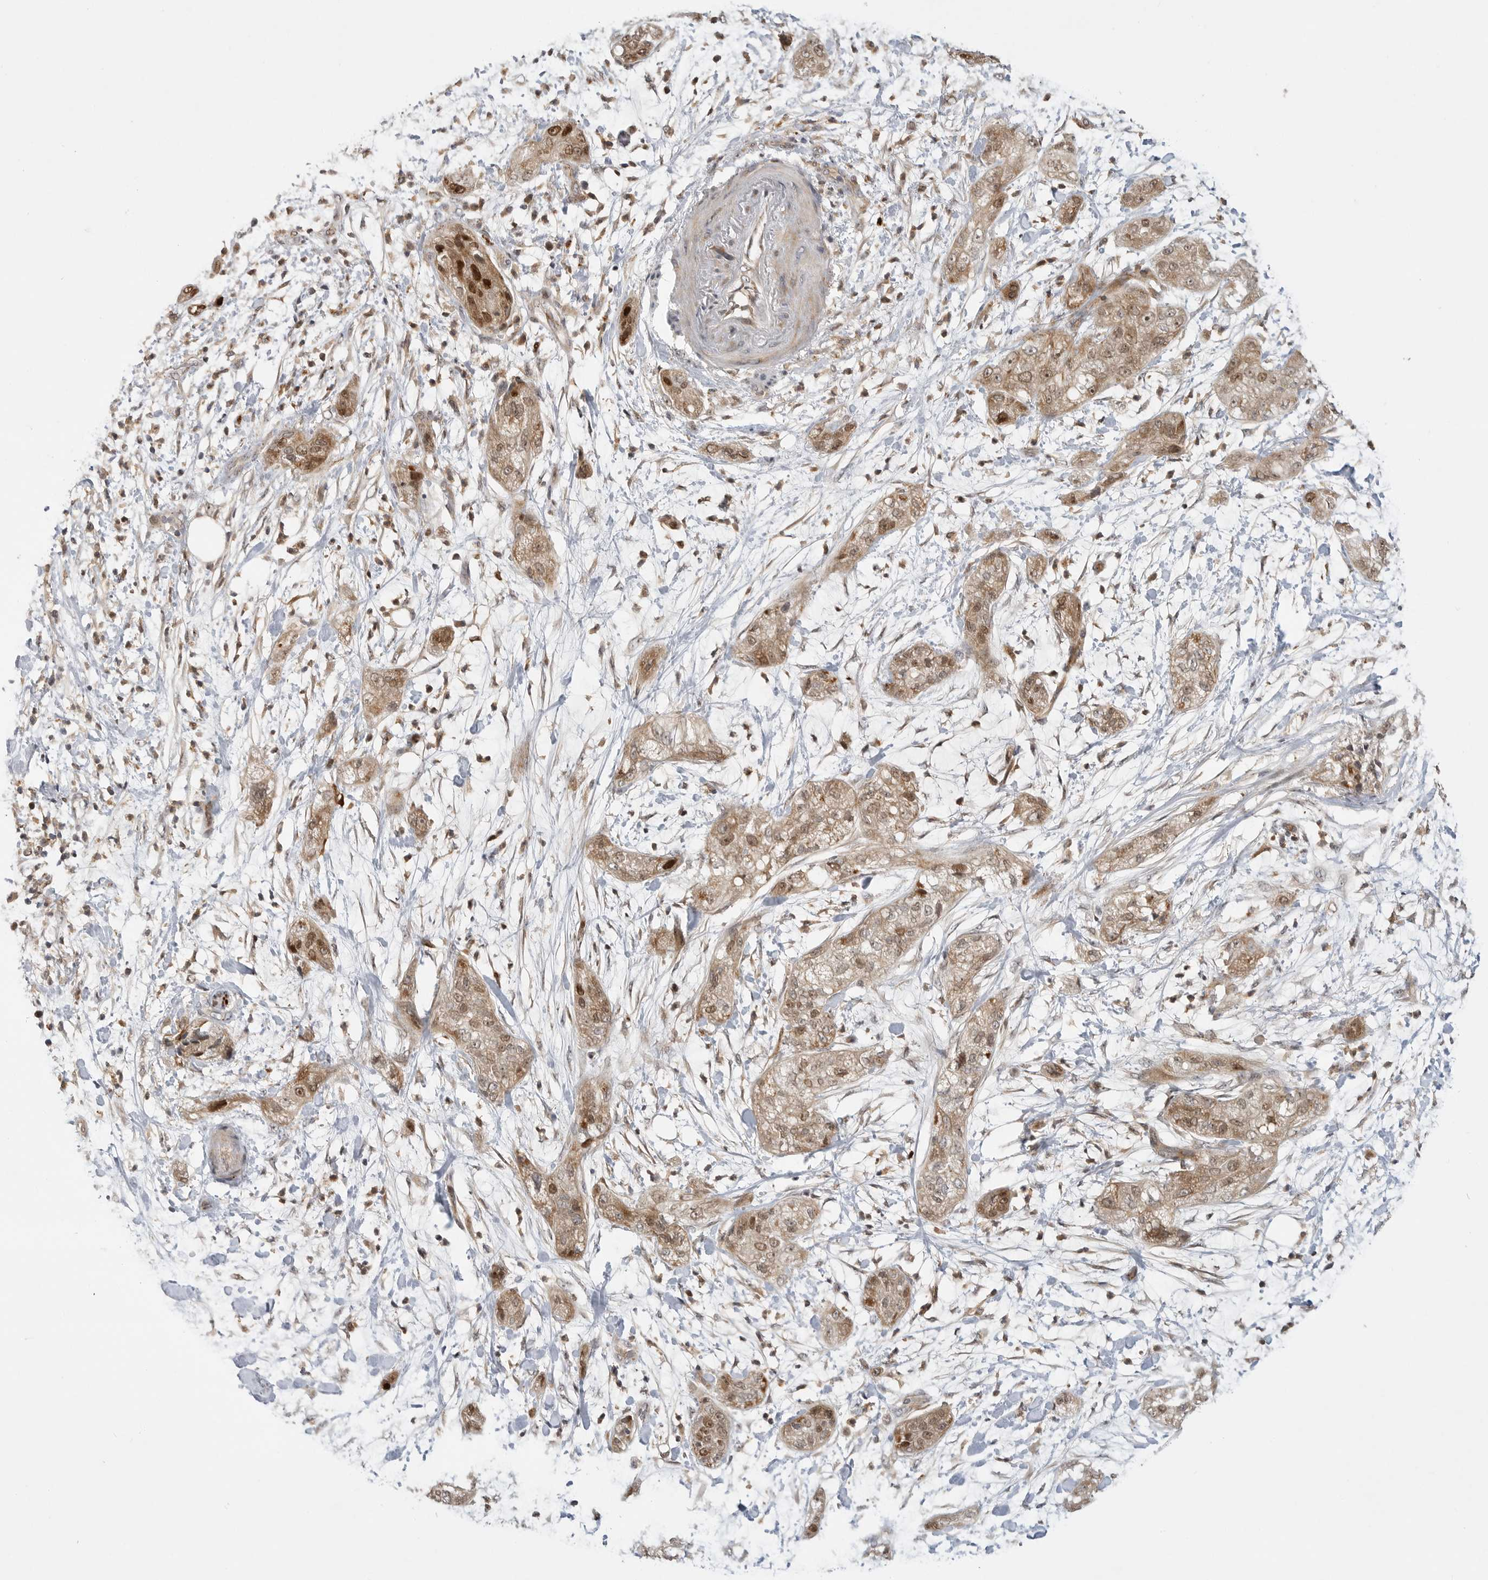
{"staining": {"intensity": "moderate", "quantity": ">75%", "location": "cytoplasmic/membranous,nuclear"}, "tissue": "pancreatic cancer", "cell_type": "Tumor cells", "image_type": "cancer", "snomed": [{"axis": "morphology", "description": "Adenocarcinoma, NOS"}, {"axis": "topography", "description": "Pancreas"}], "caption": "A high-resolution micrograph shows immunohistochemistry (IHC) staining of pancreatic cancer, which displays moderate cytoplasmic/membranous and nuclear staining in about >75% of tumor cells.", "gene": "CSNK1G3", "patient": {"sex": "female", "age": 78}}